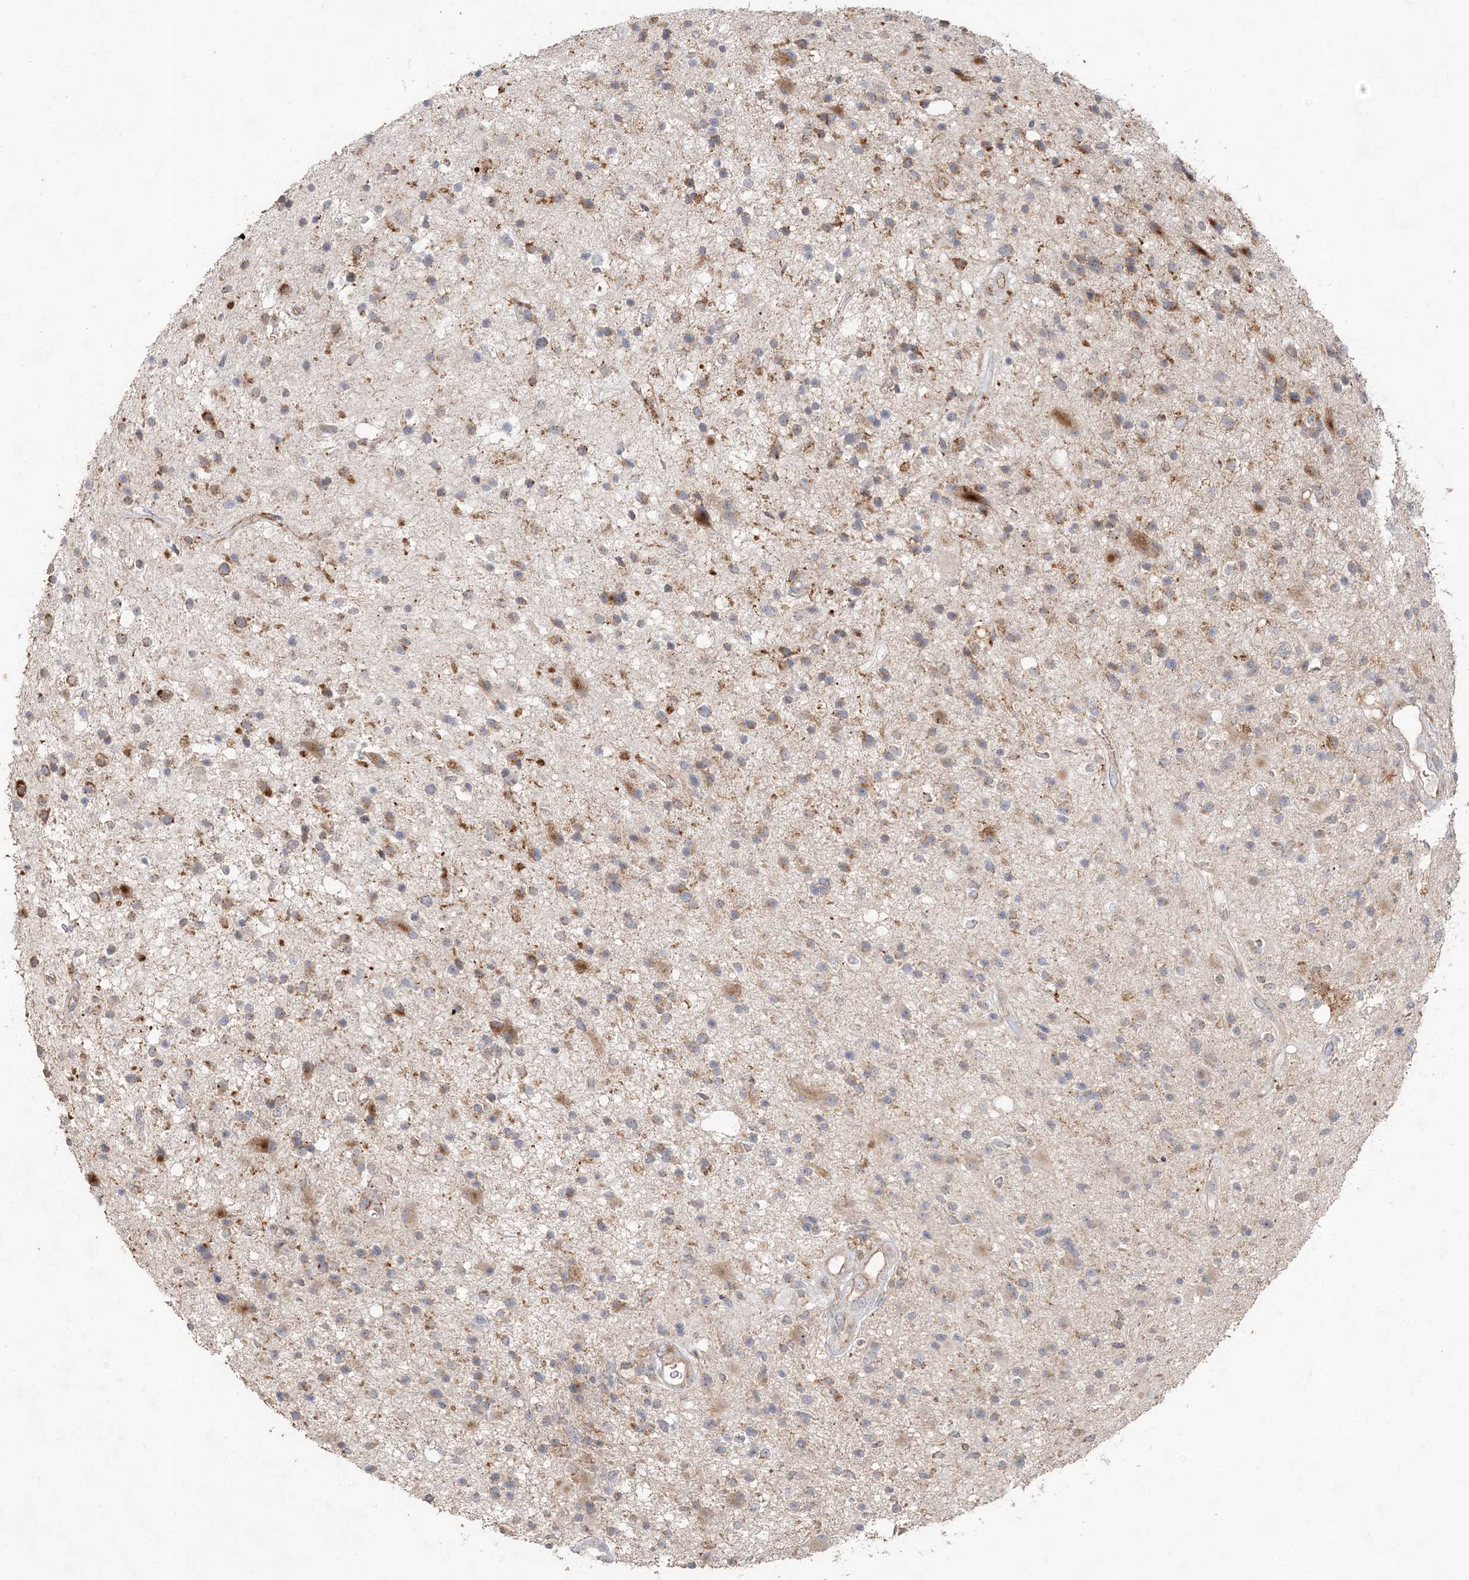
{"staining": {"intensity": "moderate", "quantity": "25%-75%", "location": "cytoplasmic/membranous"}, "tissue": "glioma", "cell_type": "Tumor cells", "image_type": "cancer", "snomed": [{"axis": "morphology", "description": "Glioma, malignant, High grade"}, {"axis": "topography", "description": "Brain"}], "caption": "An immunohistochemistry (IHC) photomicrograph of neoplastic tissue is shown. Protein staining in brown highlights moderate cytoplasmic/membranous positivity in glioma within tumor cells.", "gene": "RAB14", "patient": {"sex": "male", "age": 33}}